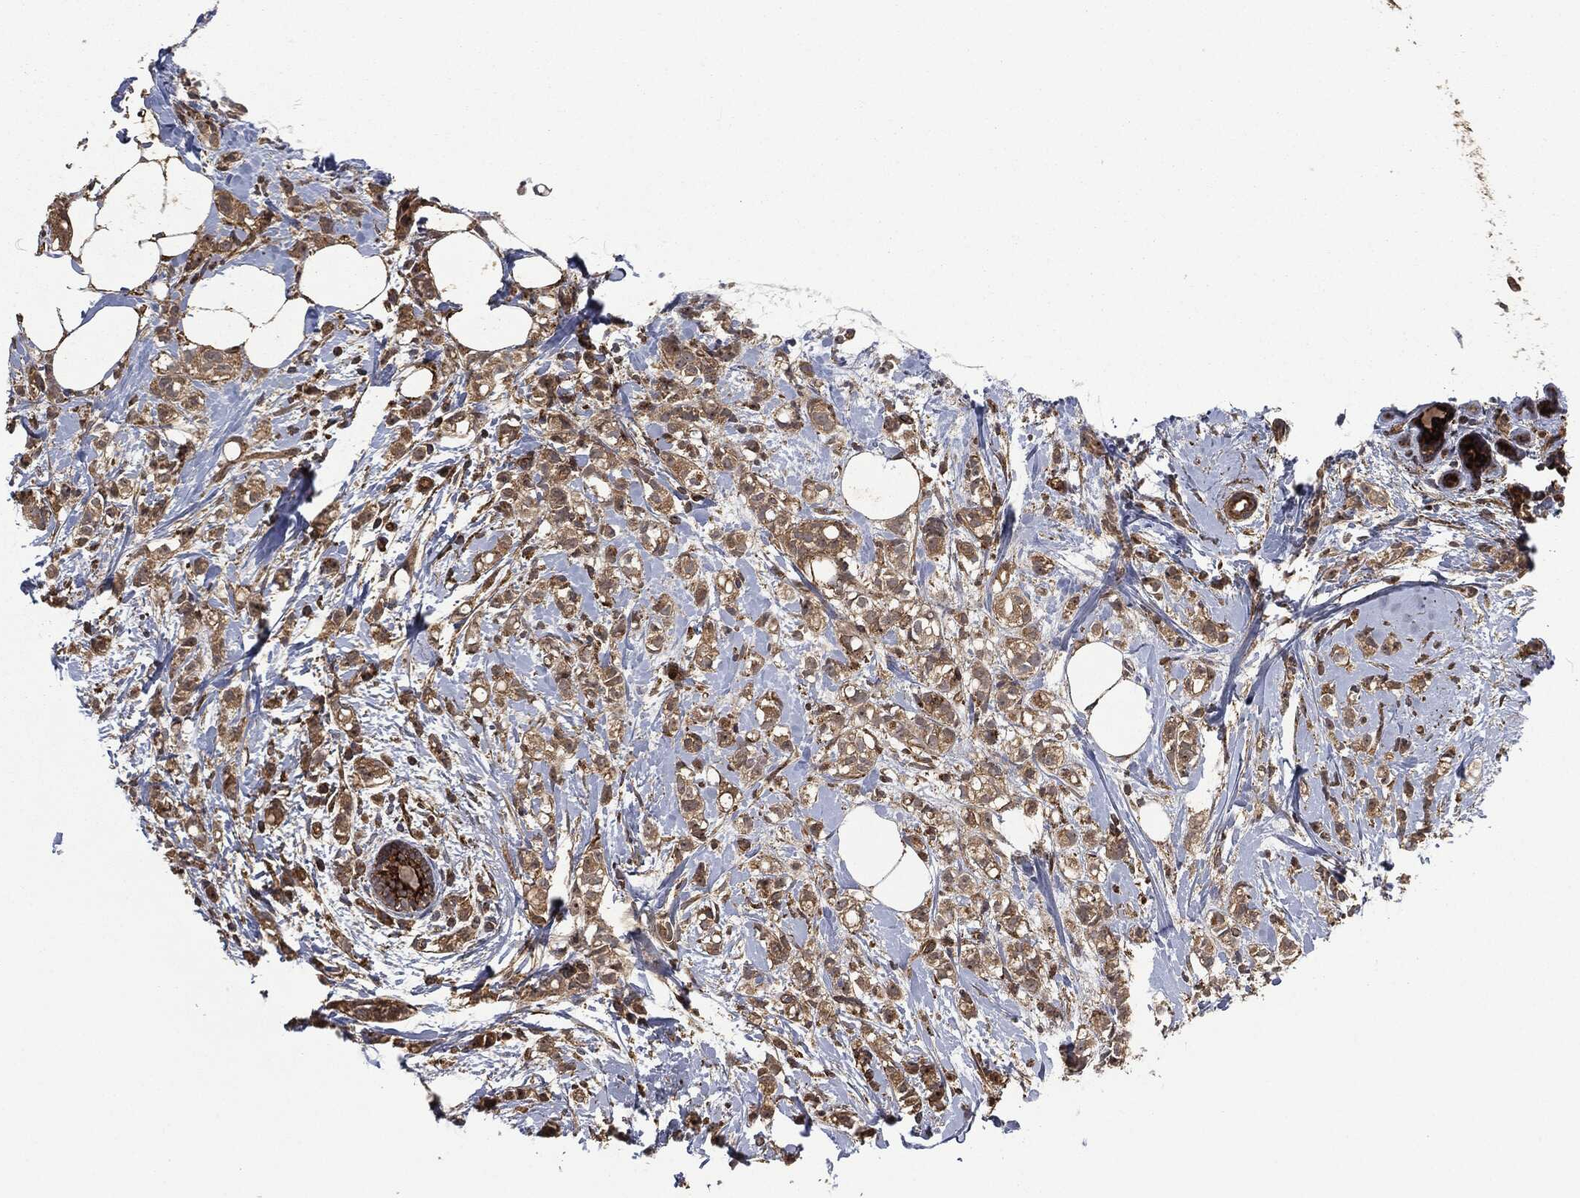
{"staining": {"intensity": "moderate", "quantity": ">75%", "location": "cytoplasmic/membranous"}, "tissue": "breast cancer", "cell_type": "Tumor cells", "image_type": "cancer", "snomed": [{"axis": "morphology", "description": "Normal tissue, NOS"}, {"axis": "morphology", "description": "Duct carcinoma"}, {"axis": "topography", "description": "Breast"}], "caption": "Human invasive ductal carcinoma (breast) stained for a protein (brown) displays moderate cytoplasmic/membranous positive positivity in about >75% of tumor cells.", "gene": "RFTN1", "patient": {"sex": "female", "age": 44}}